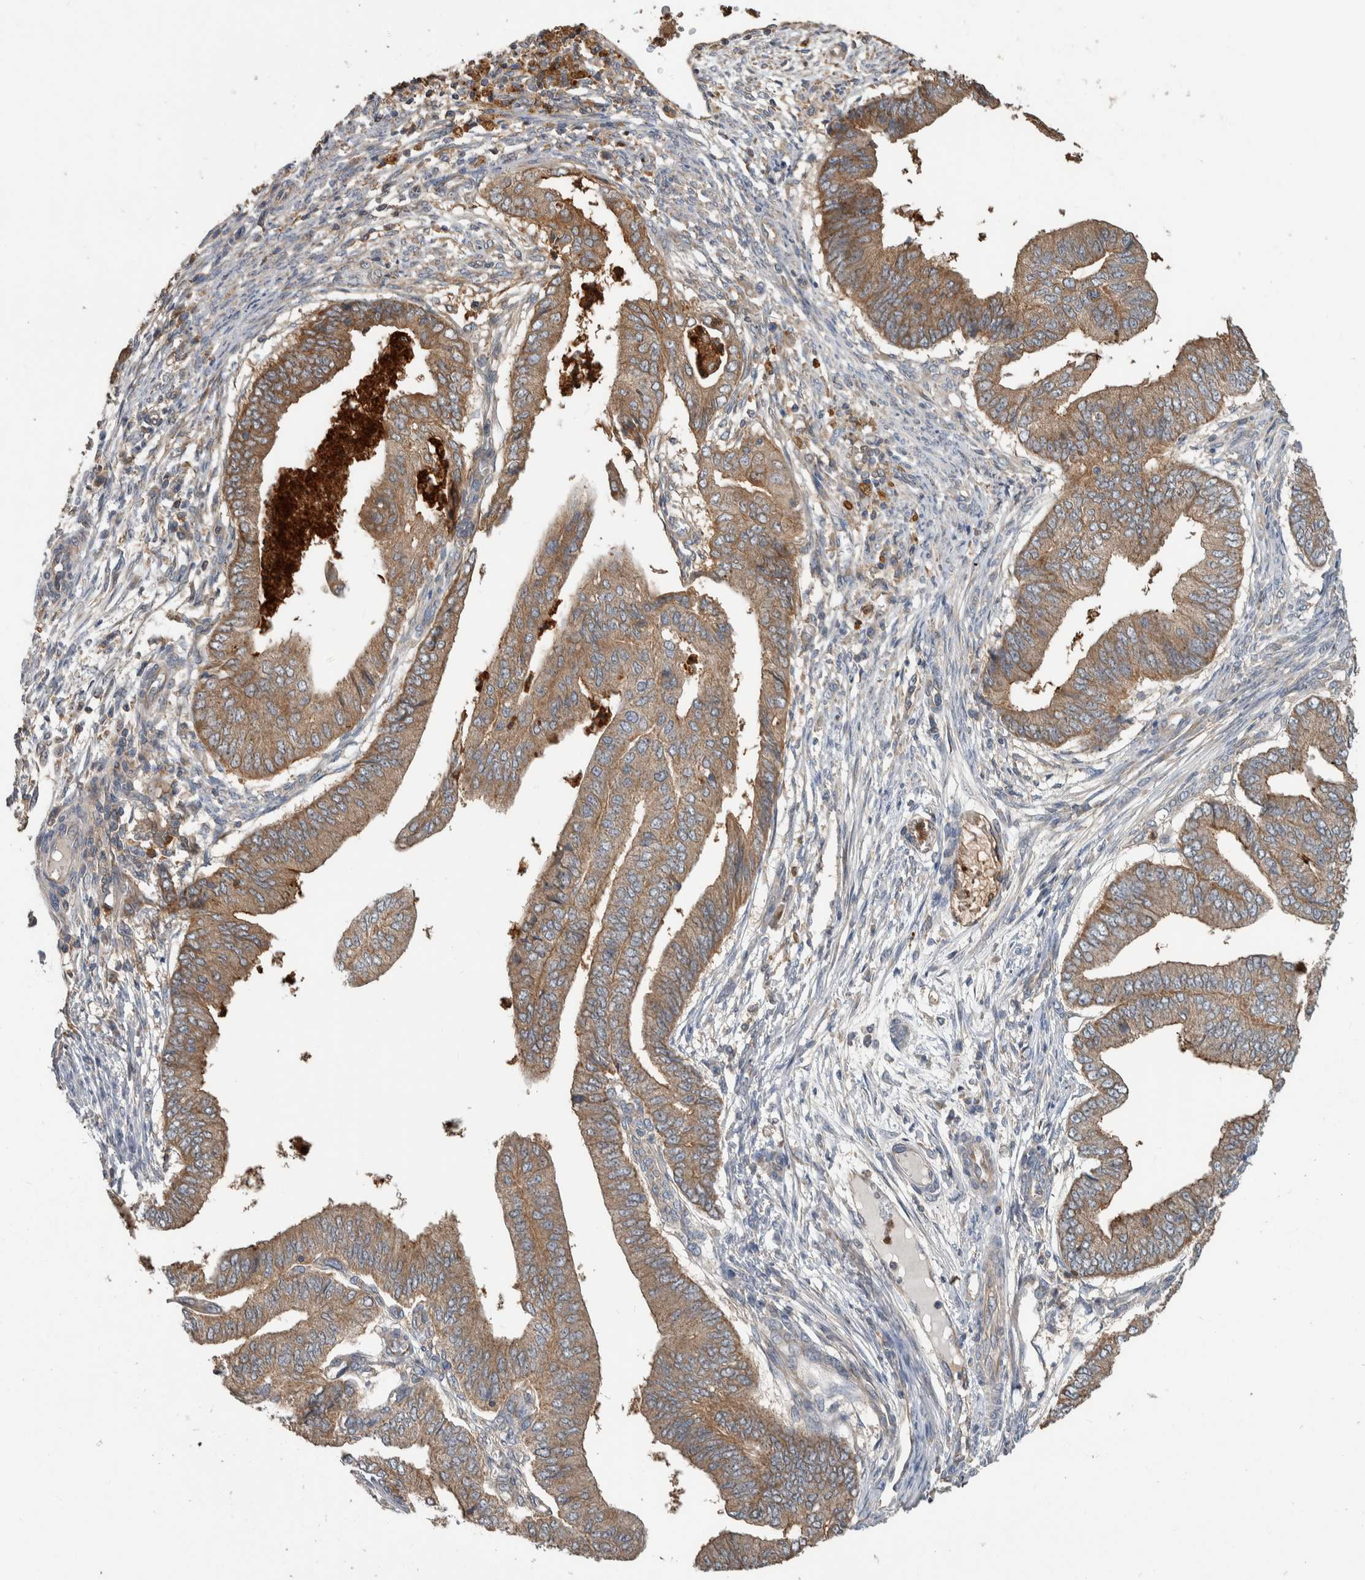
{"staining": {"intensity": "weak", "quantity": ">75%", "location": "cytoplasmic/membranous"}, "tissue": "endometrial cancer", "cell_type": "Tumor cells", "image_type": "cancer", "snomed": [{"axis": "morphology", "description": "Polyp, NOS"}, {"axis": "morphology", "description": "Adenocarcinoma, NOS"}, {"axis": "morphology", "description": "Adenoma, NOS"}, {"axis": "topography", "description": "Endometrium"}], "caption": "The photomicrograph demonstrates staining of endometrial adenocarcinoma, revealing weak cytoplasmic/membranous protein expression (brown color) within tumor cells.", "gene": "SDCBP", "patient": {"sex": "female", "age": 79}}